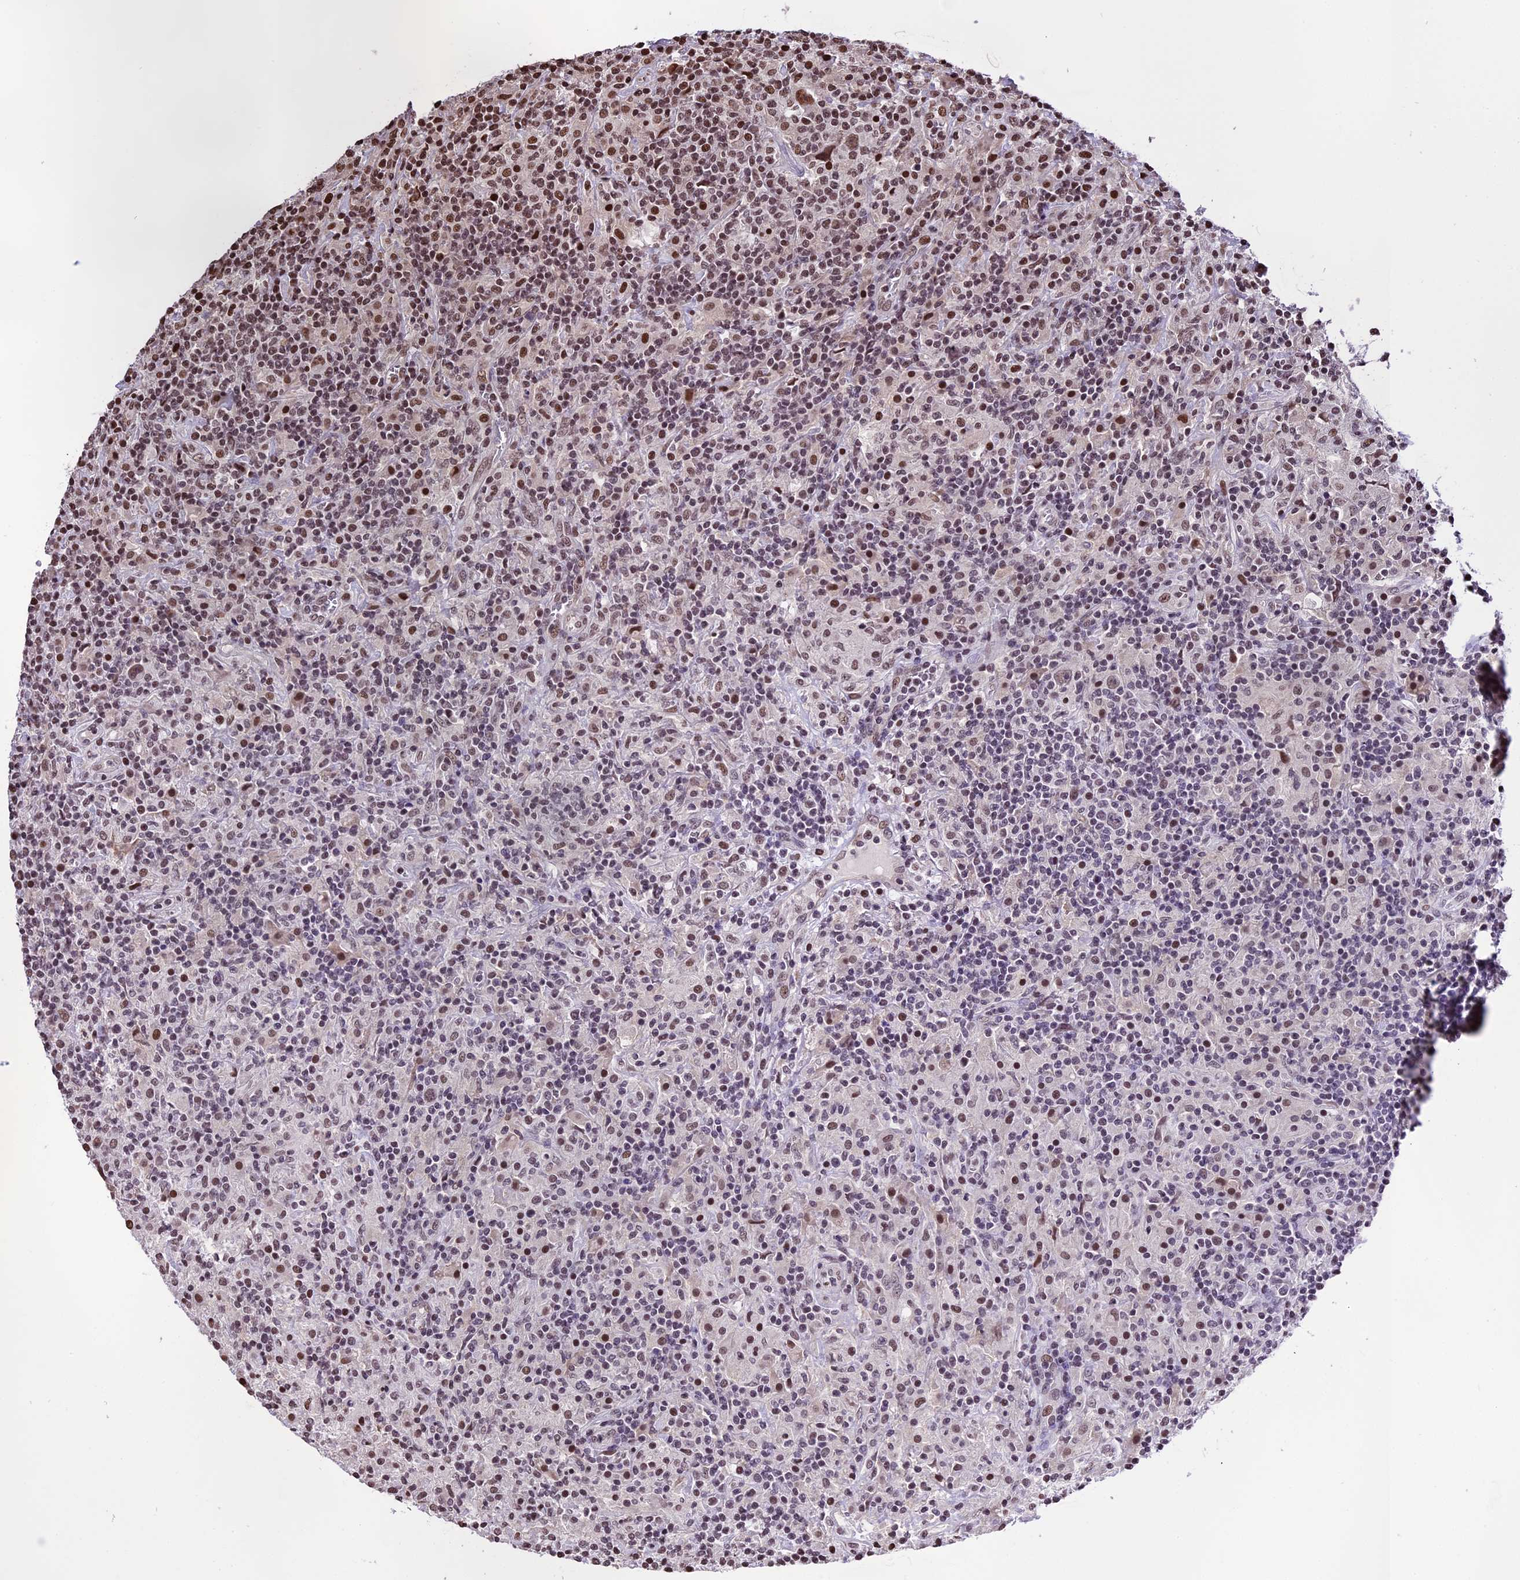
{"staining": {"intensity": "moderate", "quantity": ">75%", "location": "nuclear"}, "tissue": "lymphoma", "cell_type": "Tumor cells", "image_type": "cancer", "snomed": [{"axis": "morphology", "description": "Hodgkin's disease, NOS"}, {"axis": "topography", "description": "Lymph node"}], "caption": "Tumor cells demonstrate medium levels of moderate nuclear expression in about >75% of cells in human Hodgkin's disease.", "gene": "POLR3E", "patient": {"sex": "male", "age": 70}}